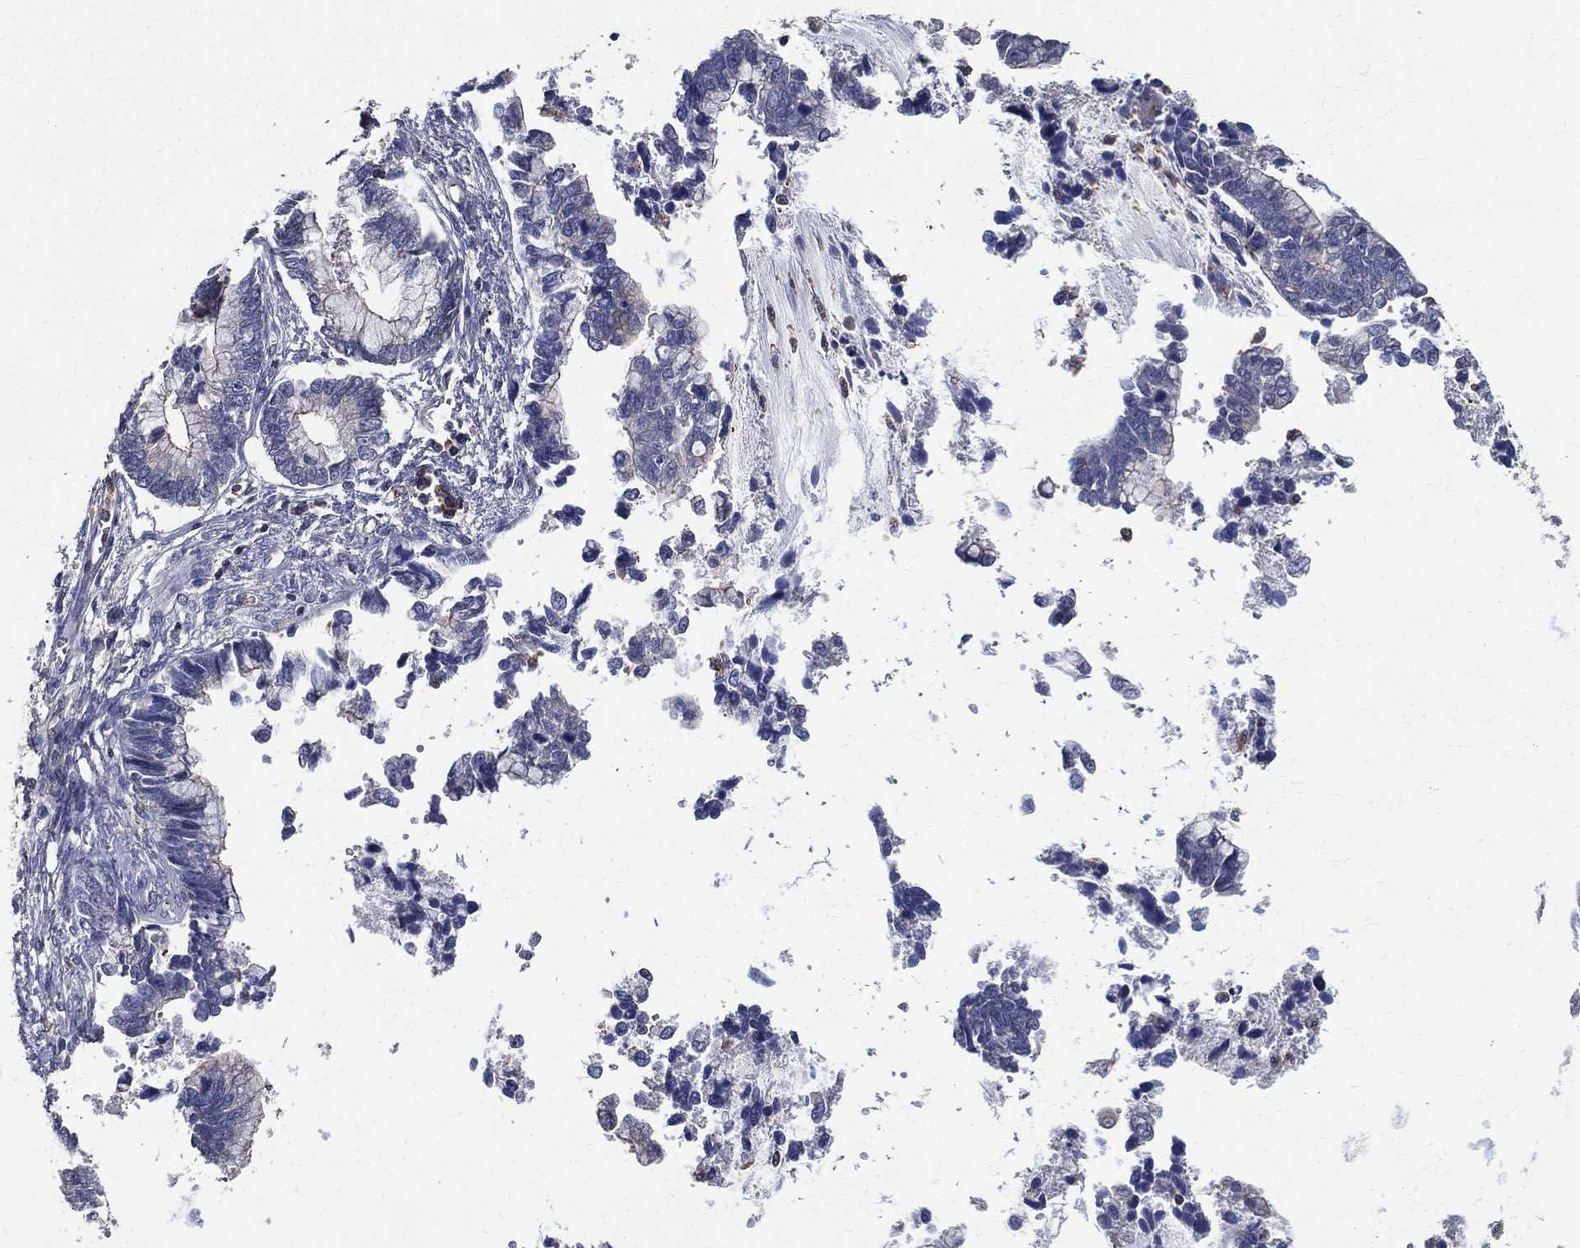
{"staining": {"intensity": "negative", "quantity": "none", "location": "none"}, "tissue": "cervical cancer", "cell_type": "Tumor cells", "image_type": "cancer", "snomed": [{"axis": "morphology", "description": "Adenocarcinoma, NOS"}, {"axis": "topography", "description": "Cervix"}], "caption": "Immunohistochemical staining of cervical cancer displays no significant positivity in tumor cells.", "gene": "SERPINB2", "patient": {"sex": "female", "age": 44}}